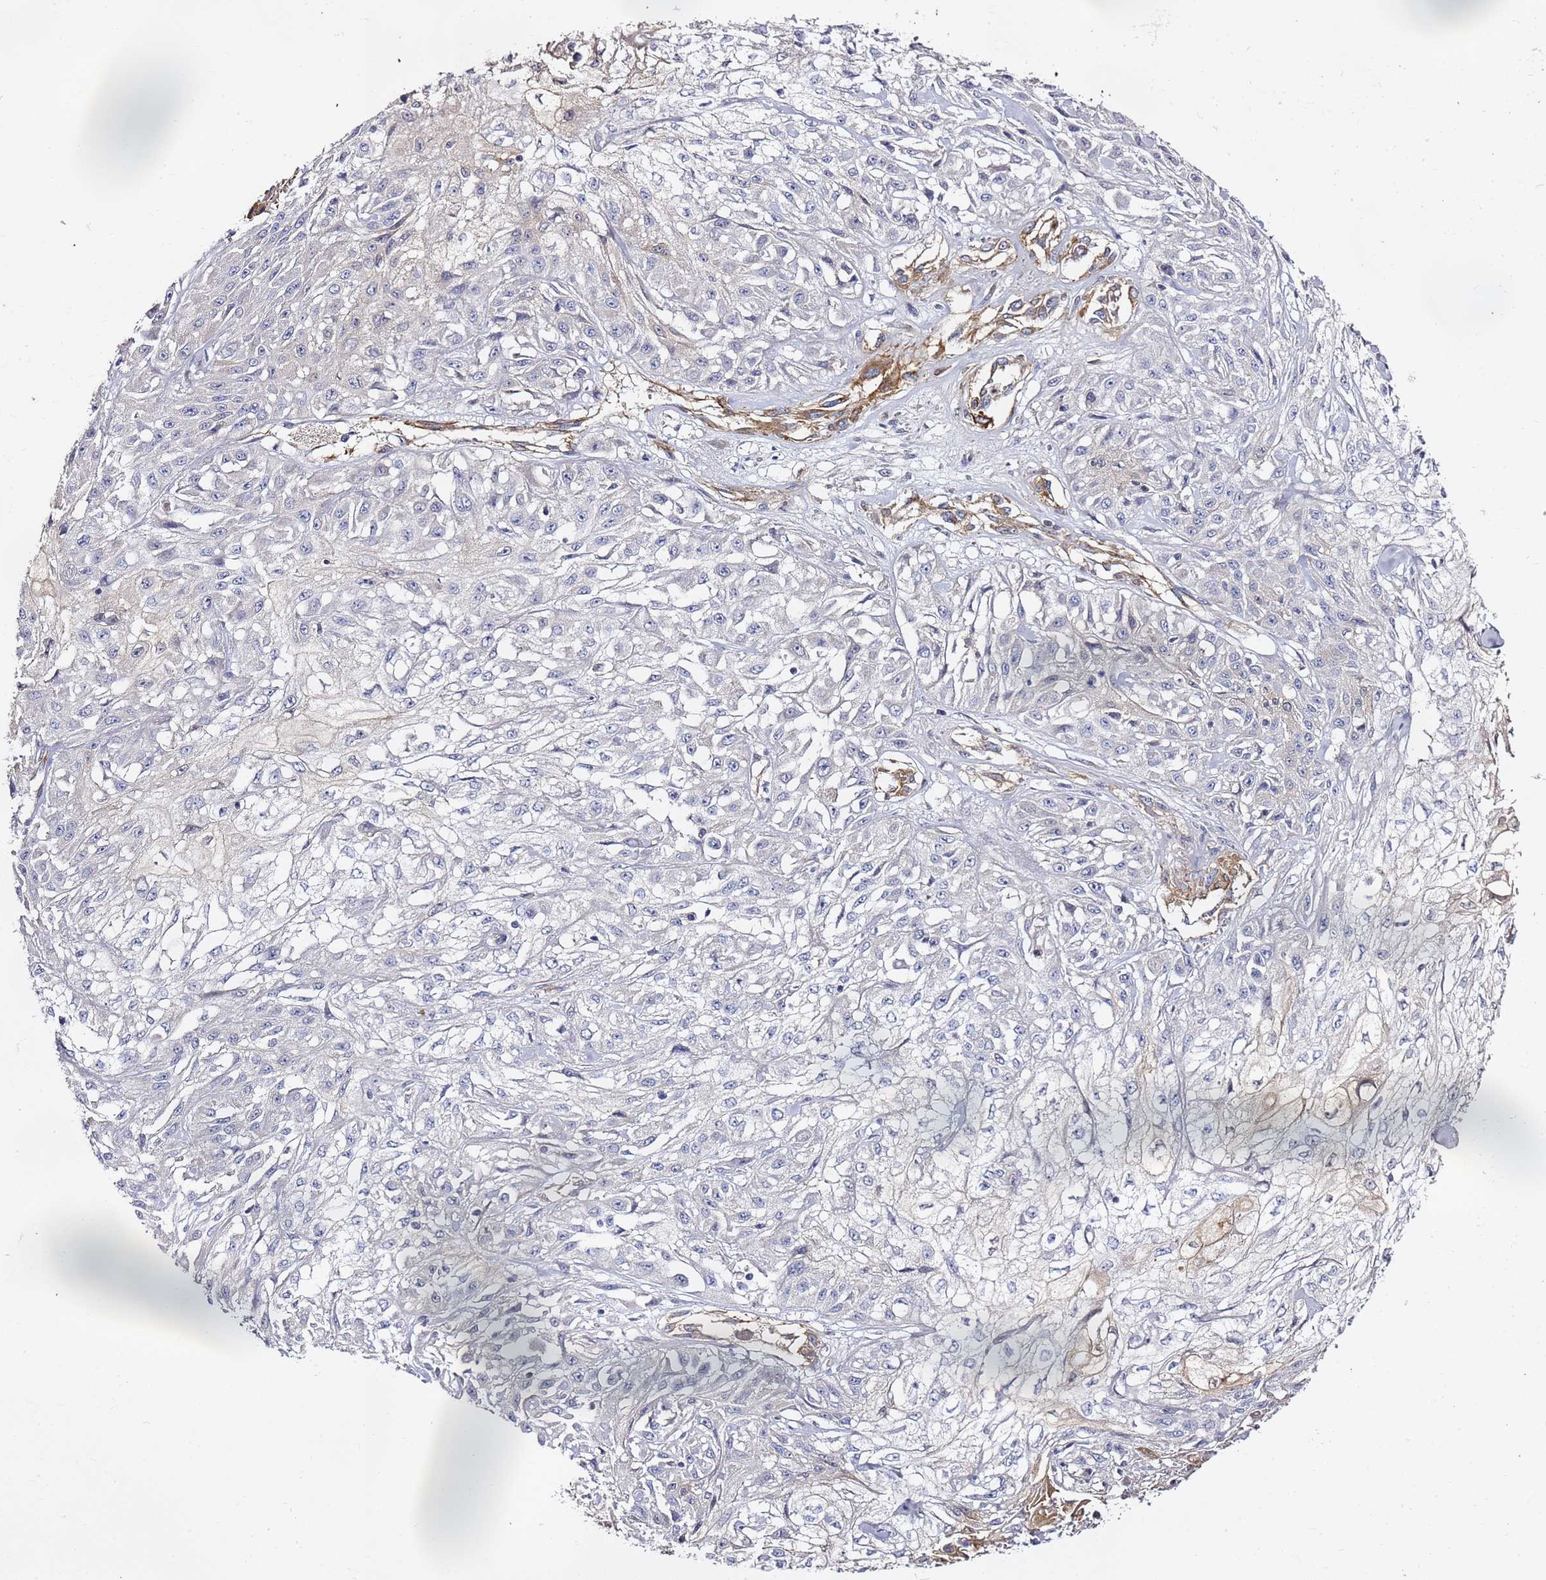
{"staining": {"intensity": "negative", "quantity": "none", "location": "none"}, "tissue": "skin cancer", "cell_type": "Tumor cells", "image_type": "cancer", "snomed": [{"axis": "morphology", "description": "Squamous cell carcinoma, NOS"}, {"axis": "morphology", "description": "Squamous cell carcinoma, metastatic, NOS"}, {"axis": "topography", "description": "Skin"}, {"axis": "topography", "description": "Lymph node"}], "caption": "A histopathology image of skin cancer stained for a protein shows no brown staining in tumor cells.", "gene": "EPS8L1", "patient": {"sex": "male", "age": 75}}